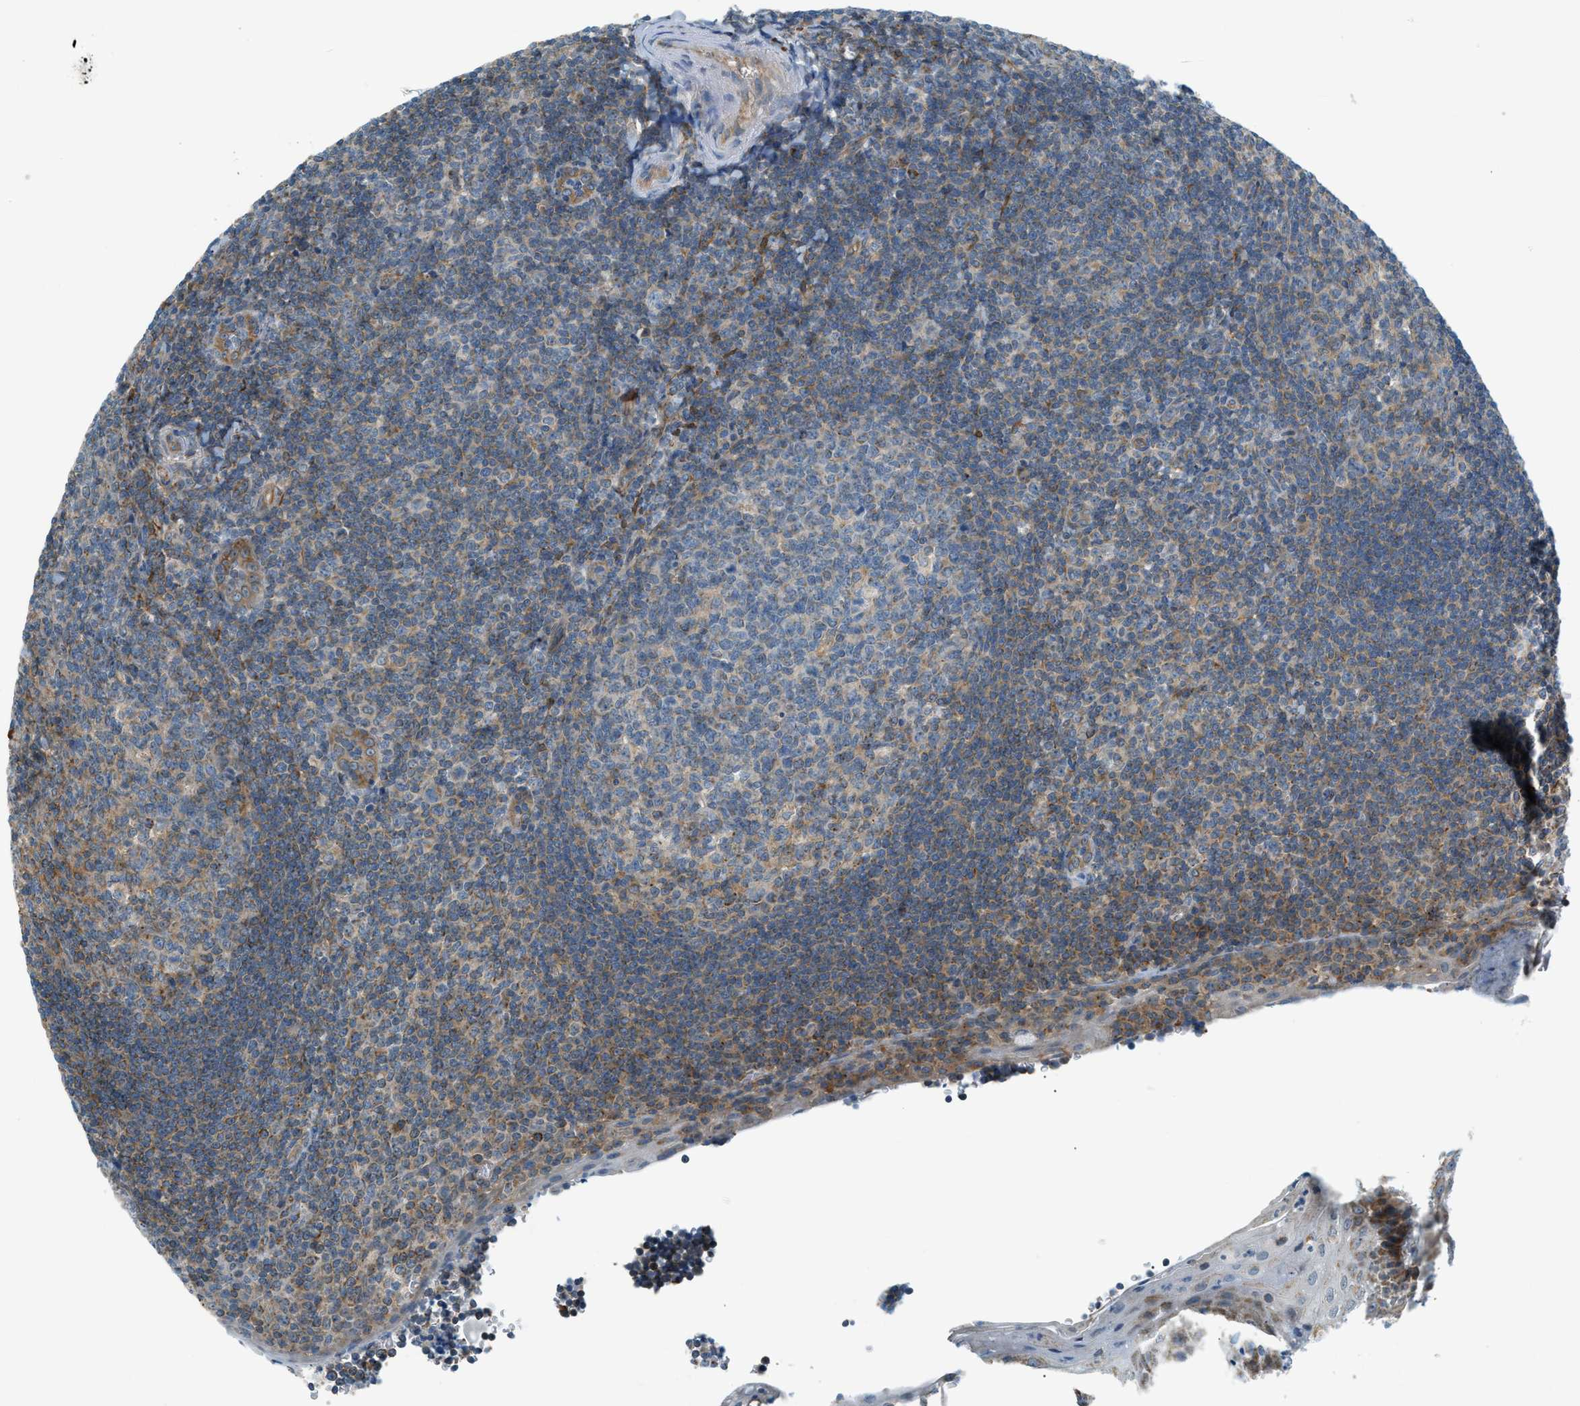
{"staining": {"intensity": "weak", "quantity": "25%-75%", "location": "cytoplasmic/membranous"}, "tissue": "tonsil", "cell_type": "Germinal center cells", "image_type": "normal", "snomed": [{"axis": "morphology", "description": "Normal tissue, NOS"}, {"axis": "topography", "description": "Tonsil"}], "caption": "Normal tonsil was stained to show a protein in brown. There is low levels of weak cytoplasmic/membranous expression in approximately 25%-75% of germinal center cells. (DAB IHC, brown staining for protein, blue staining for nuclei).", "gene": "PIGG", "patient": {"sex": "male", "age": 37}}